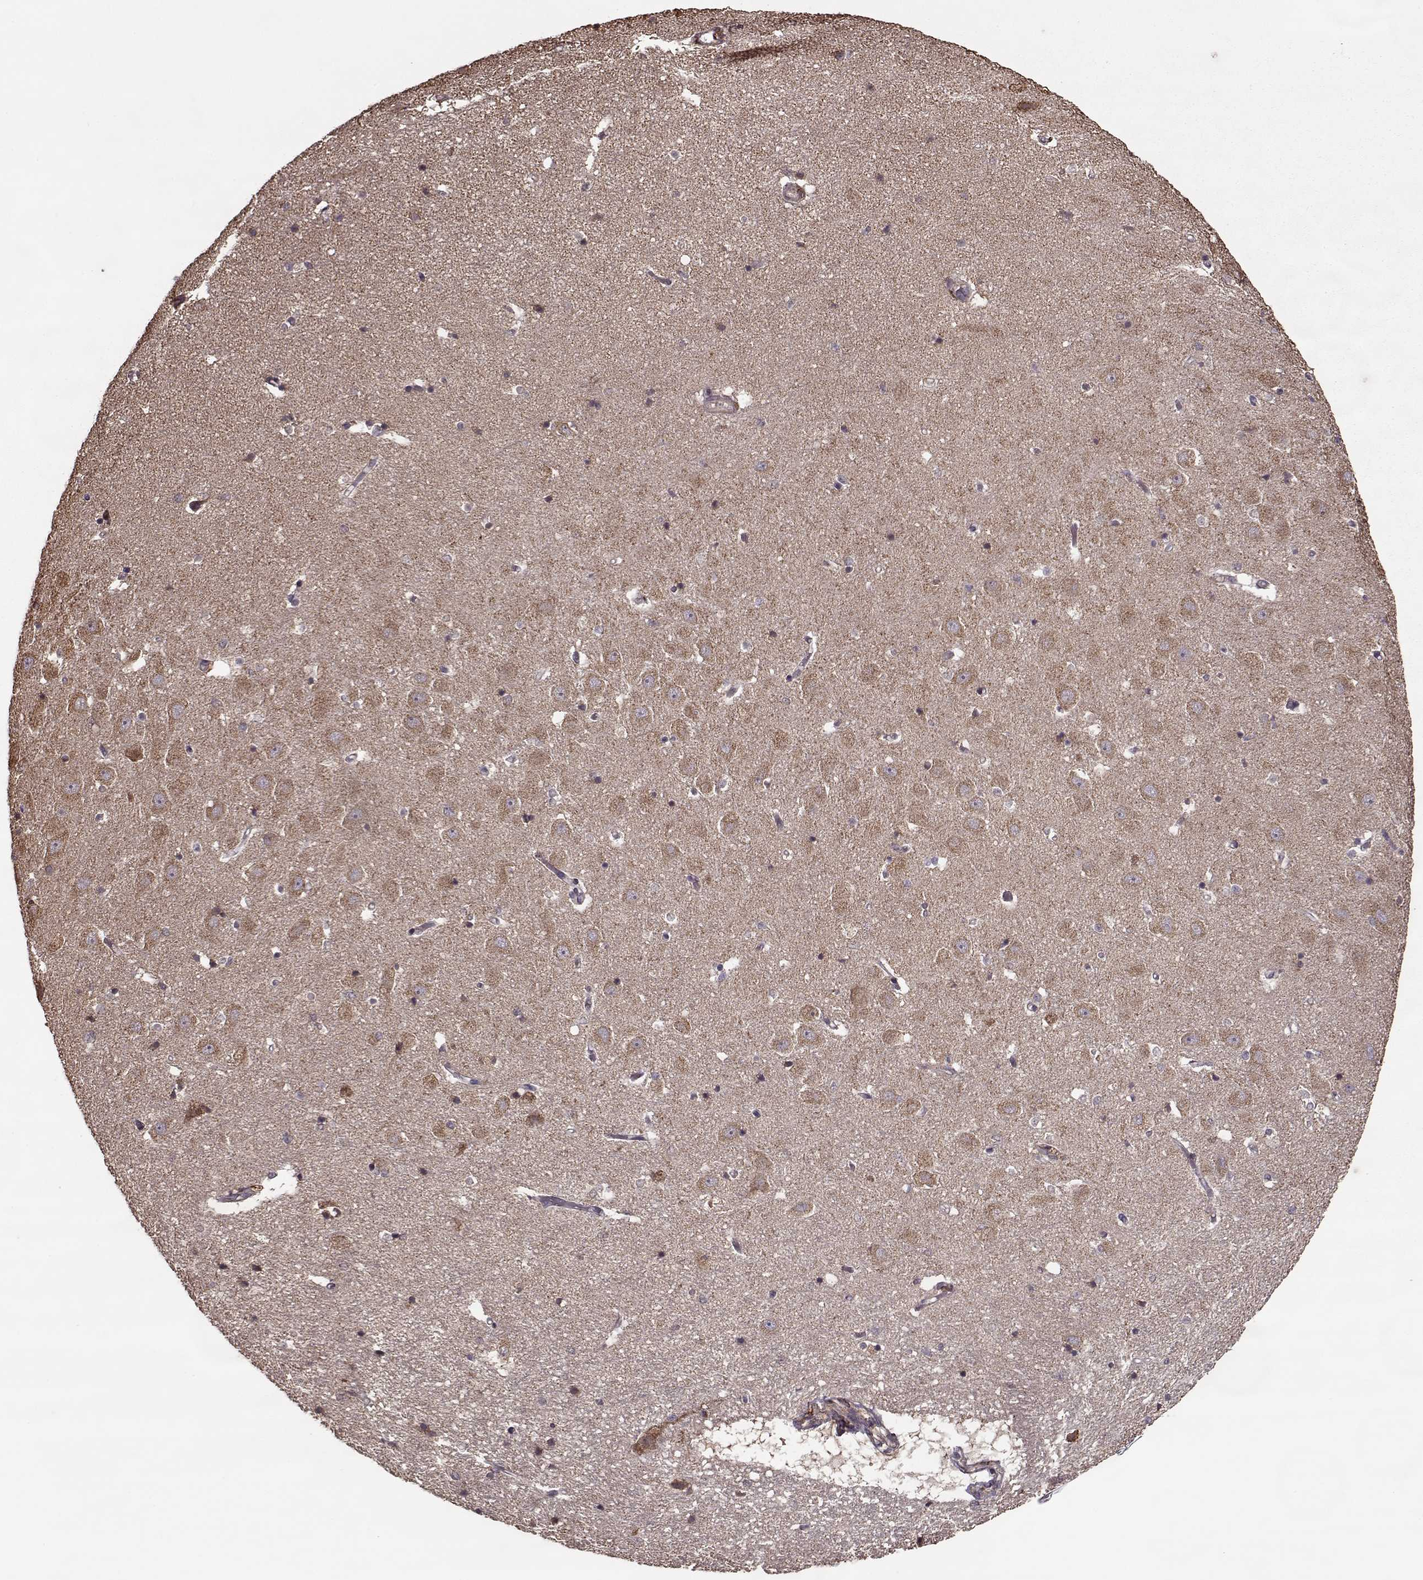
{"staining": {"intensity": "moderate", "quantity": "<25%", "location": "cytoplasmic/membranous"}, "tissue": "hippocampus", "cell_type": "Glial cells", "image_type": "normal", "snomed": [{"axis": "morphology", "description": "Normal tissue, NOS"}, {"axis": "topography", "description": "Hippocampus"}], "caption": "Immunohistochemistry photomicrograph of normal hippocampus: hippocampus stained using immunohistochemistry (IHC) demonstrates low levels of moderate protein expression localized specifically in the cytoplasmic/membranous of glial cells, appearing as a cytoplasmic/membranous brown color.", "gene": "IMMP1L", "patient": {"sex": "male", "age": 44}}